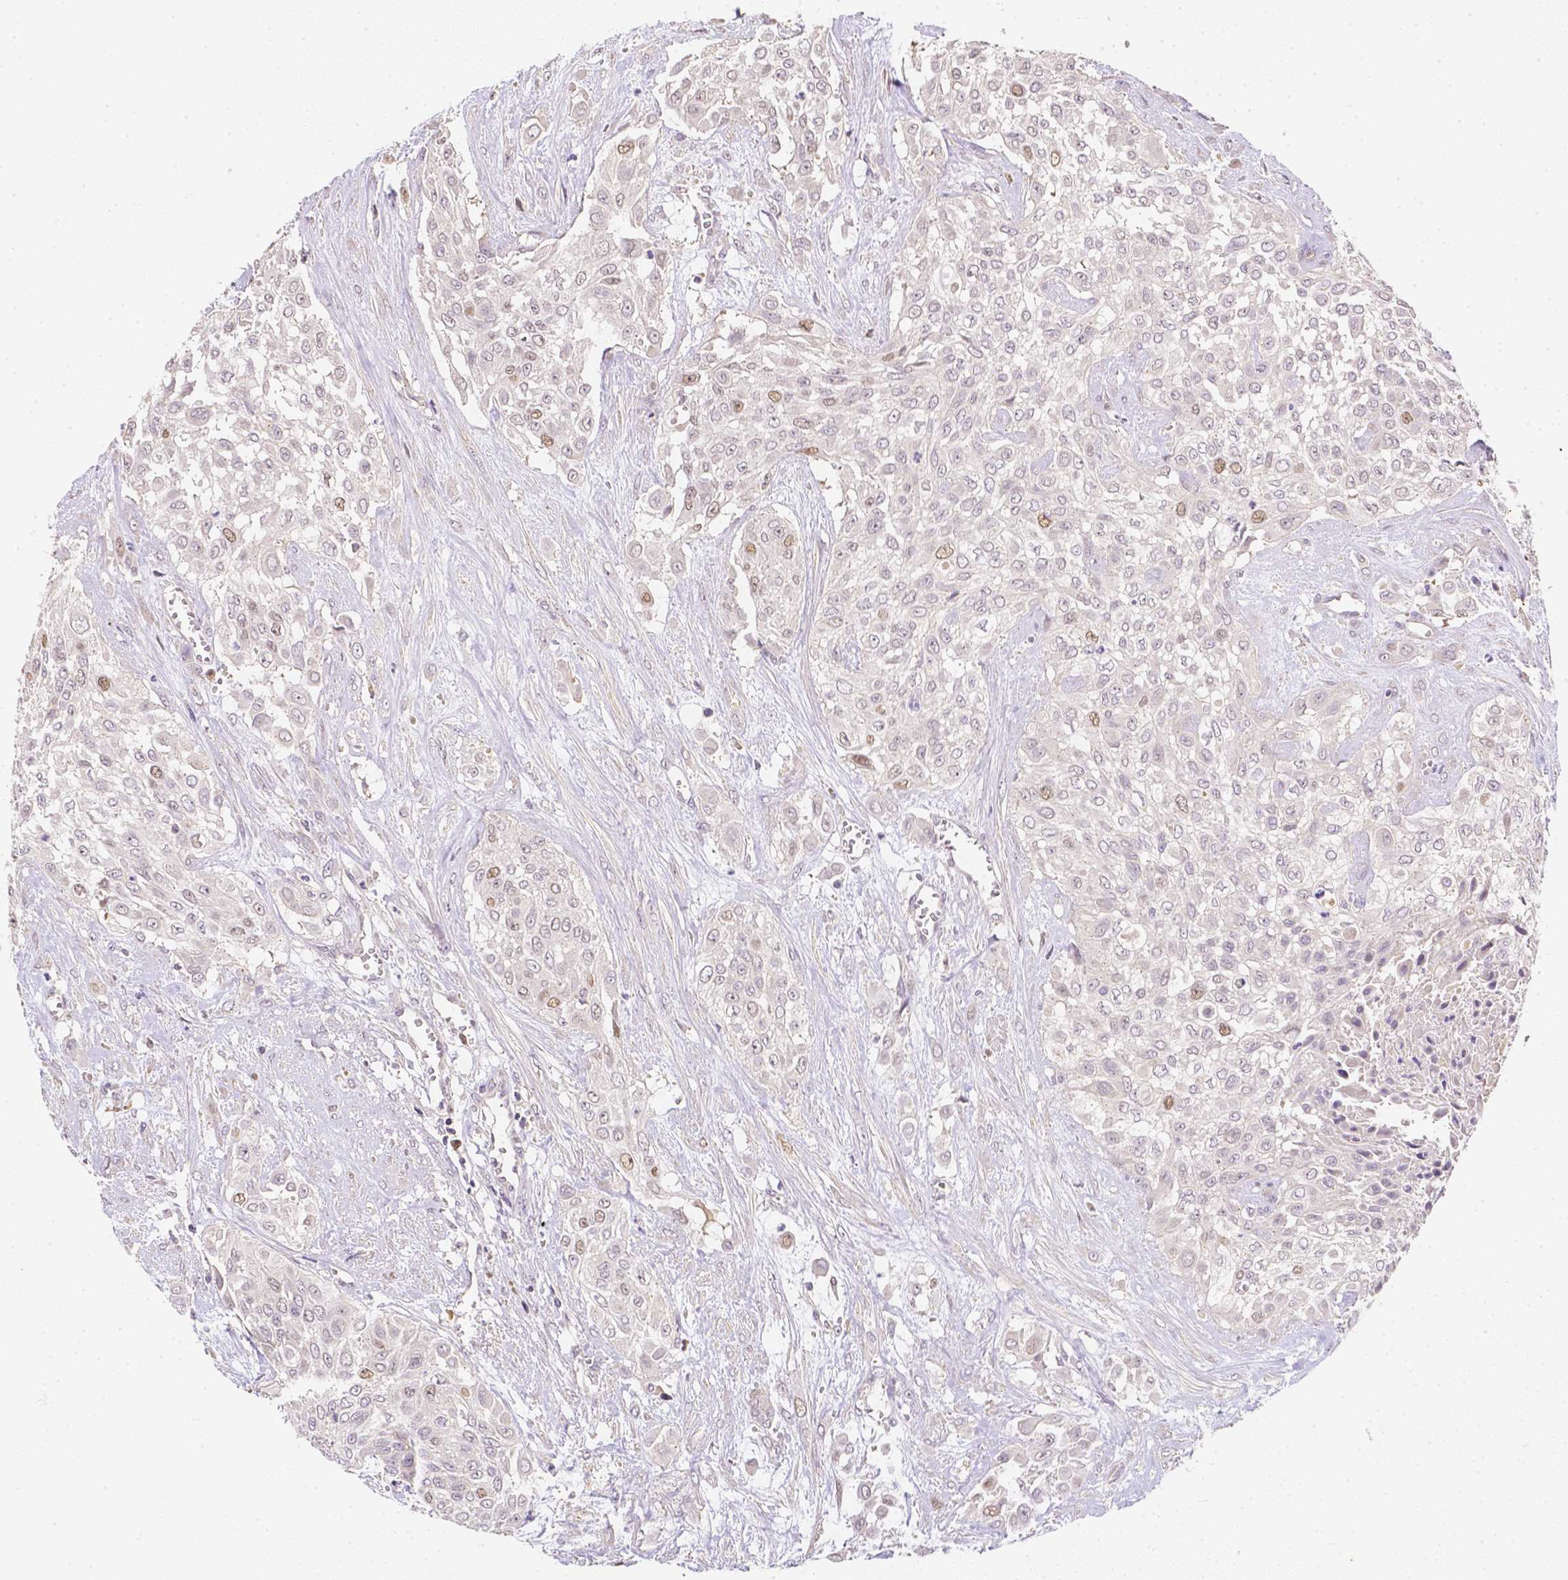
{"staining": {"intensity": "negative", "quantity": "none", "location": "none"}, "tissue": "urothelial cancer", "cell_type": "Tumor cells", "image_type": "cancer", "snomed": [{"axis": "morphology", "description": "Urothelial carcinoma, High grade"}, {"axis": "topography", "description": "Urinary bladder"}], "caption": "IHC image of human urothelial carcinoma (high-grade) stained for a protein (brown), which reveals no expression in tumor cells.", "gene": "C10orf67", "patient": {"sex": "male", "age": 57}}